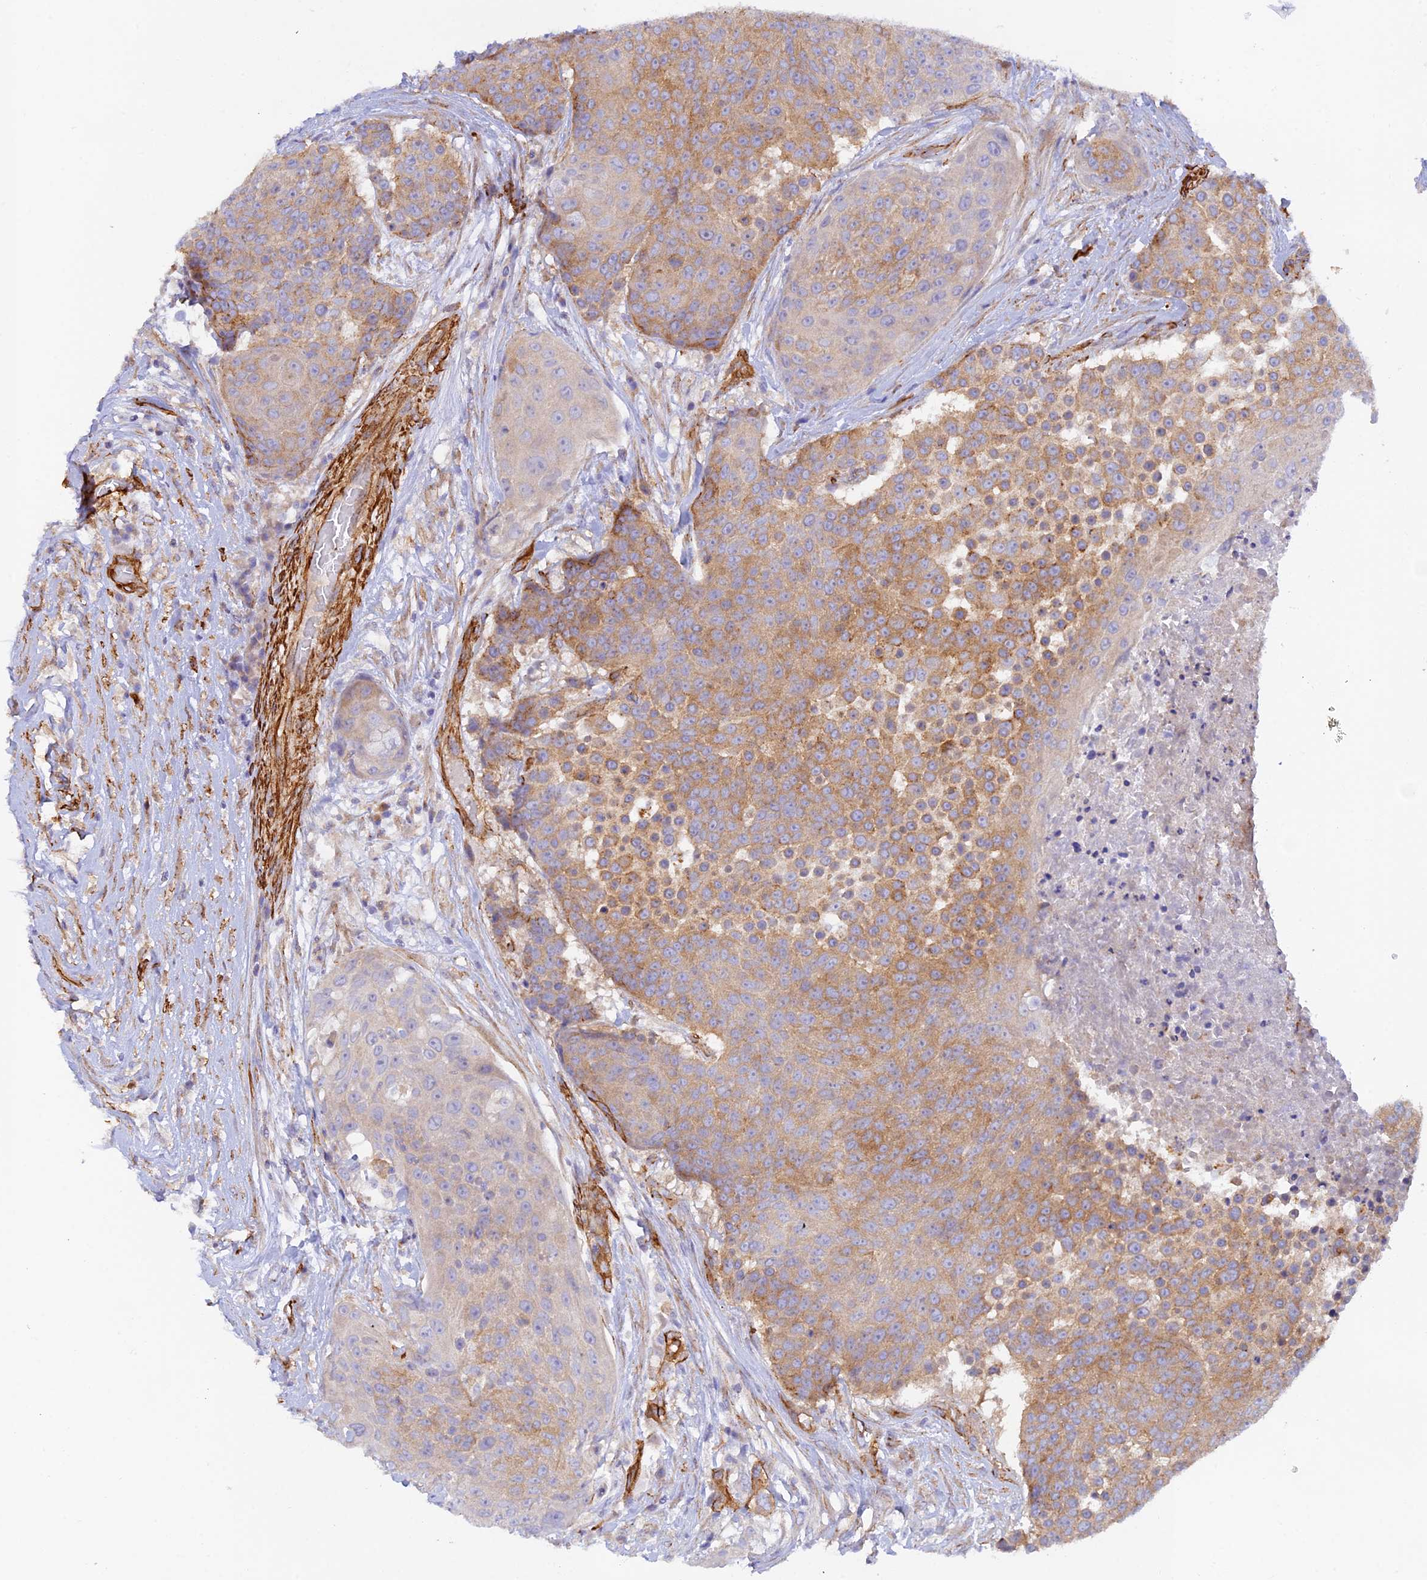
{"staining": {"intensity": "moderate", "quantity": "25%-75%", "location": "cytoplasmic/membranous"}, "tissue": "urothelial cancer", "cell_type": "Tumor cells", "image_type": "cancer", "snomed": [{"axis": "morphology", "description": "Urothelial carcinoma, High grade"}, {"axis": "topography", "description": "Urinary bladder"}], "caption": "Immunohistochemical staining of high-grade urothelial carcinoma reveals moderate cytoplasmic/membranous protein staining in approximately 25%-75% of tumor cells. The staining is performed using DAB brown chromogen to label protein expression. The nuclei are counter-stained blue using hematoxylin.", "gene": "MYO9A", "patient": {"sex": "female", "age": 63}}